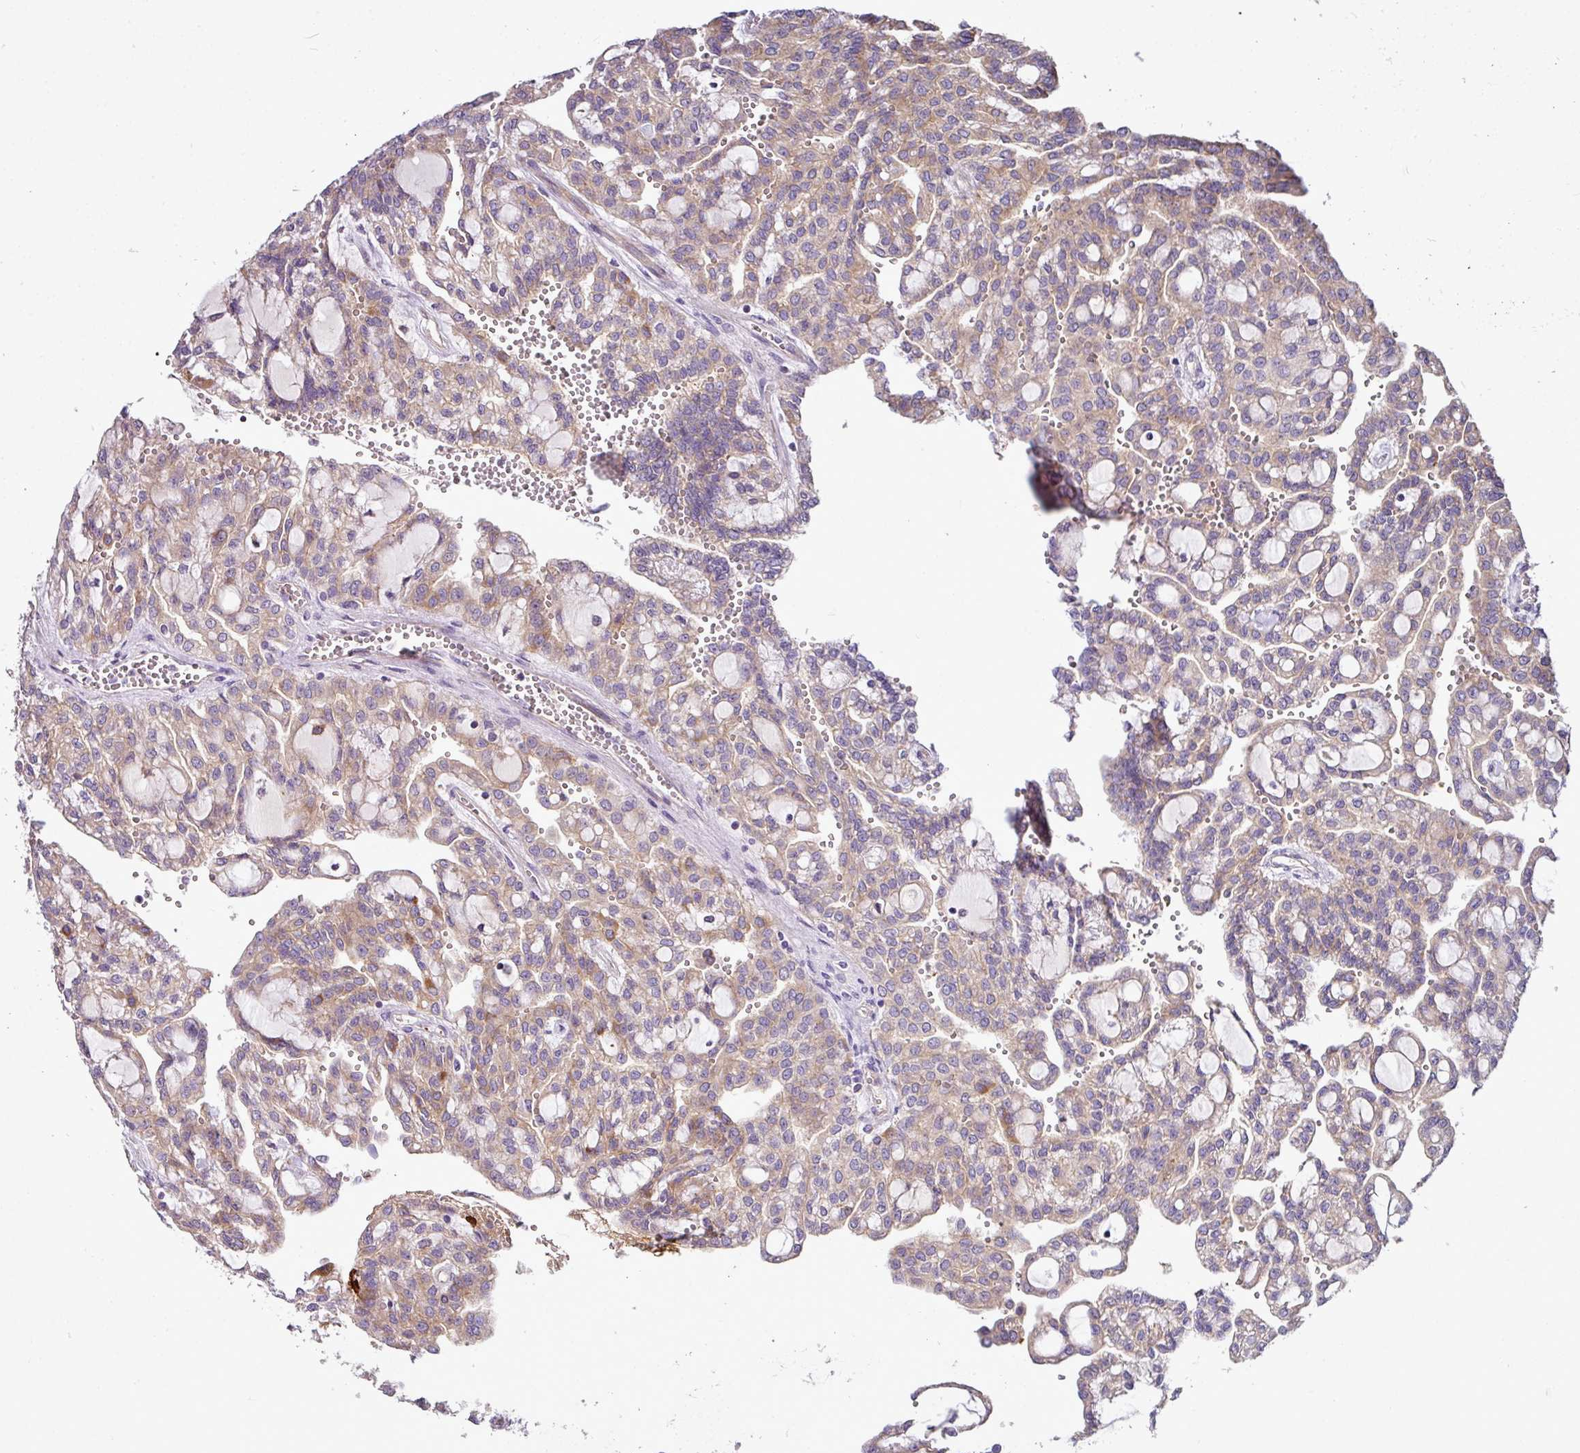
{"staining": {"intensity": "weak", "quantity": "25%-75%", "location": "cytoplasmic/membranous"}, "tissue": "renal cancer", "cell_type": "Tumor cells", "image_type": "cancer", "snomed": [{"axis": "morphology", "description": "Adenocarcinoma, NOS"}, {"axis": "topography", "description": "Kidney"}], "caption": "Protein staining shows weak cytoplasmic/membranous positivity in approximately 25%-75% of tumor cells in renal cancer (adenocarcinoma).", "gene": "GAN", "patient": {"sex": "male", "age": 63}}